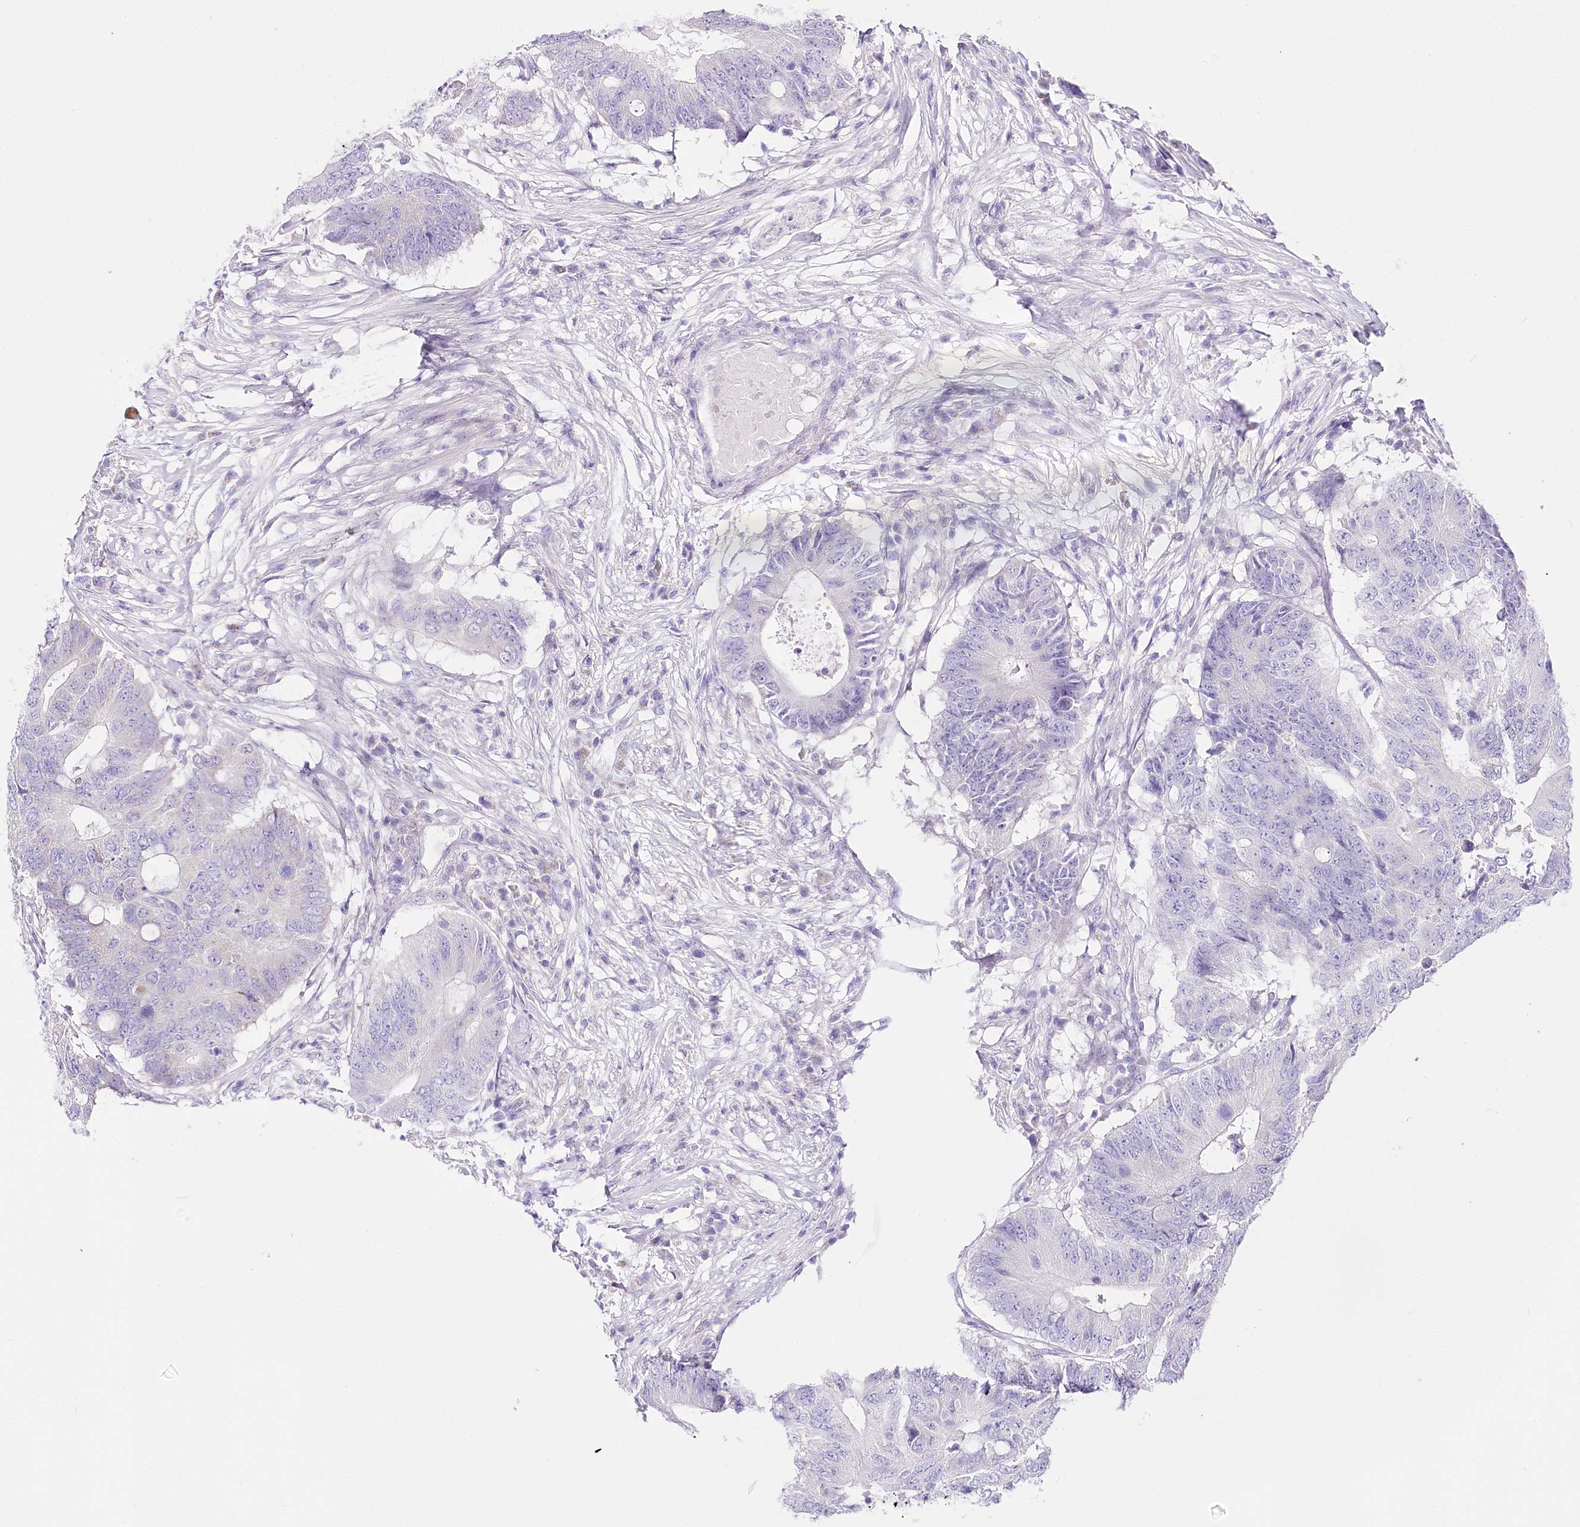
{"staining": {"intensity": "negative", "quantity": "none", "location": "none"}, "tissue": "colorectal cancer", "cell_type": "Tumor cells", "image_type": "cancer", "snomed": [{"axis": "morphology", "description": "Adenocarcinoma, NOS"}, {"axis": "topography", "description": "Colon"}], "caption": "Colorectal cancer was stained to show a protein in brown. There is no significant staining in tumor cells.", "gene": "ZNF226", "patient": {"sex": "male", "age": 71}}